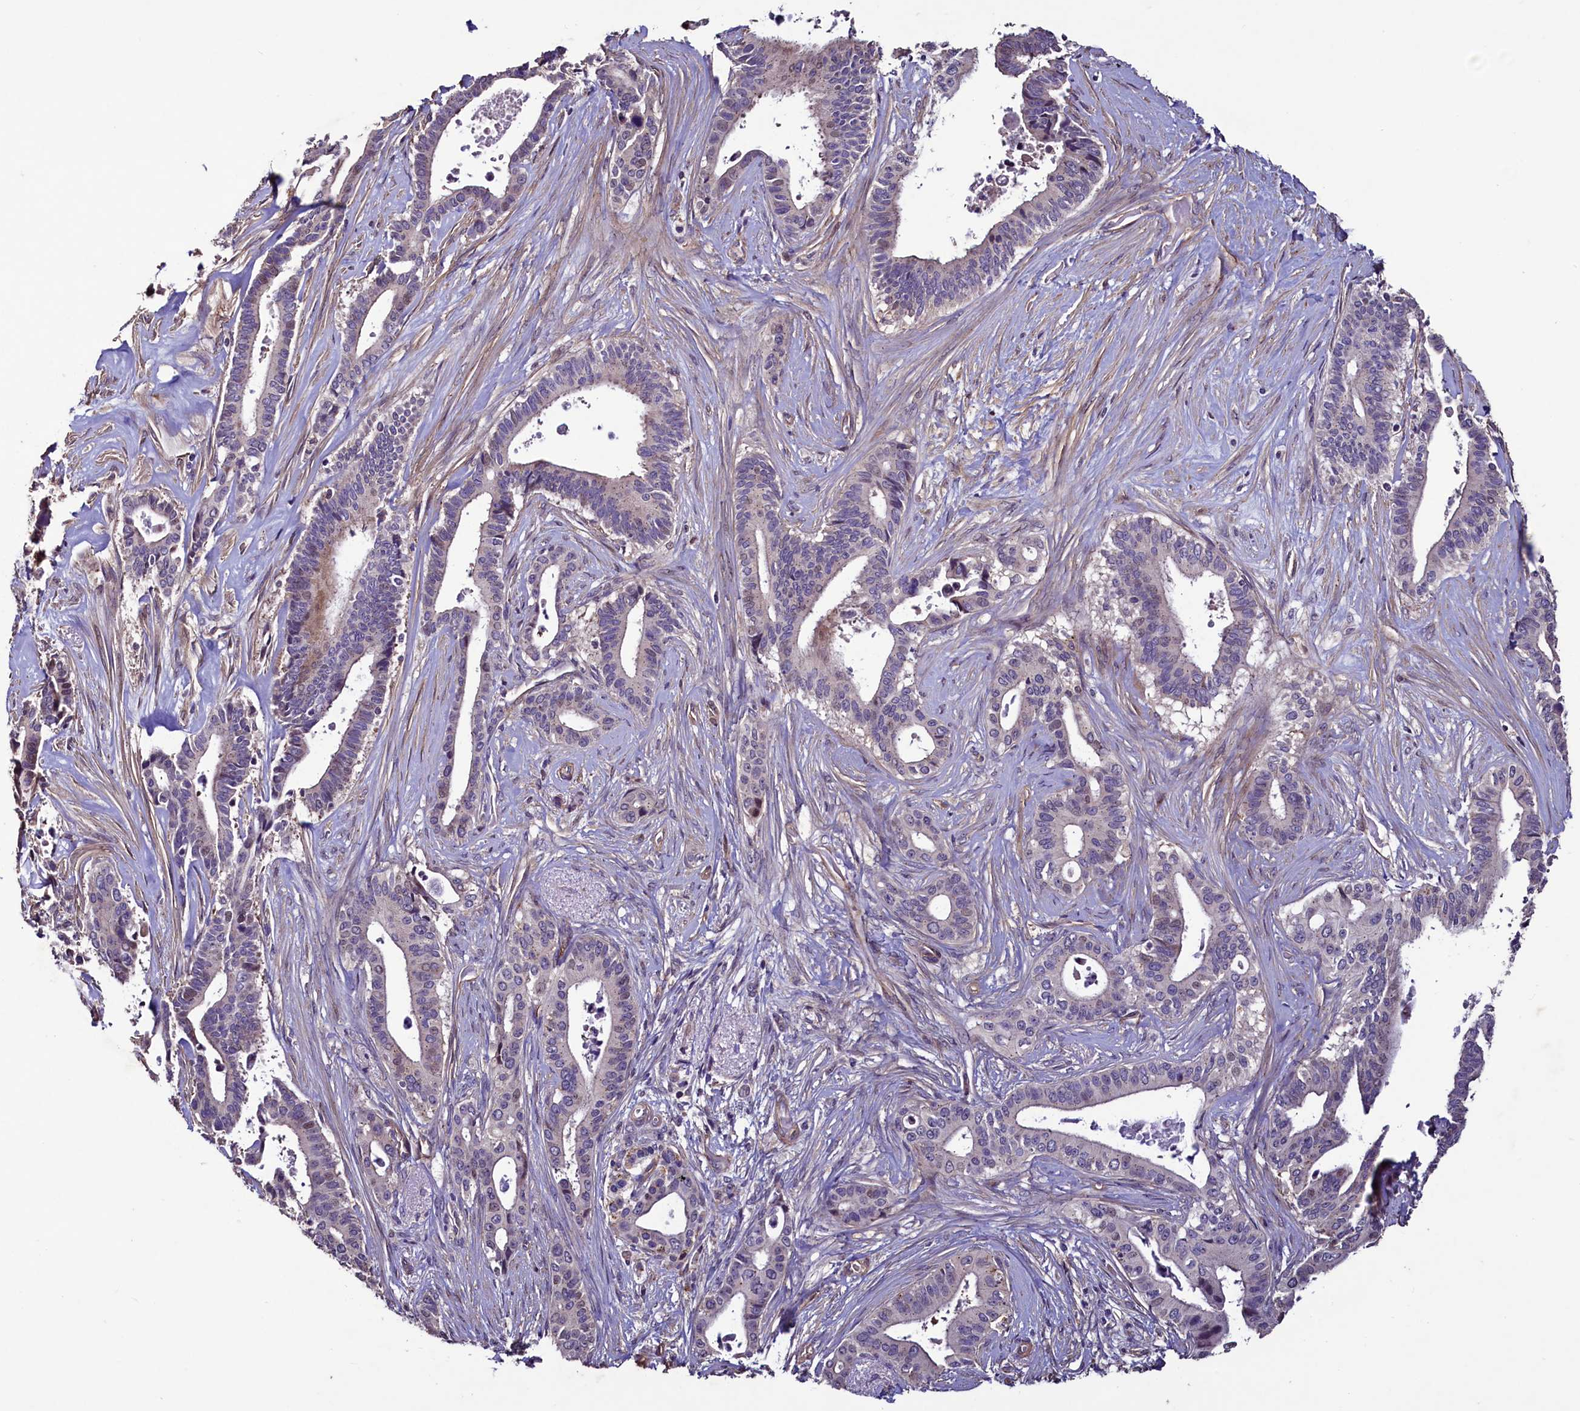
{"staining": {"intensity": "weak", "quantity": "<25%", "location": "cytoplasmic/membranous"}, "tissue": "pancreatic cancer", "cell_type": "Tumor cells", "image_type": "cancer", "snomed": [{"axis": "morphology", "description": "Adenocarcinoma, NOS"}, {"axis": "topography", "description": "Pancreas"}], "caption": "Immunohistochemical staining of pancreatic adenocarcinoma shows no significant positivity in tumor cells. (Stains: DAB immunohistochemistry with hematoxylin counter stain, Microscopy: brightfield microscopy at high magnification).", "gene": "PALM", "patient": {"sex": "female", "age": 77}}